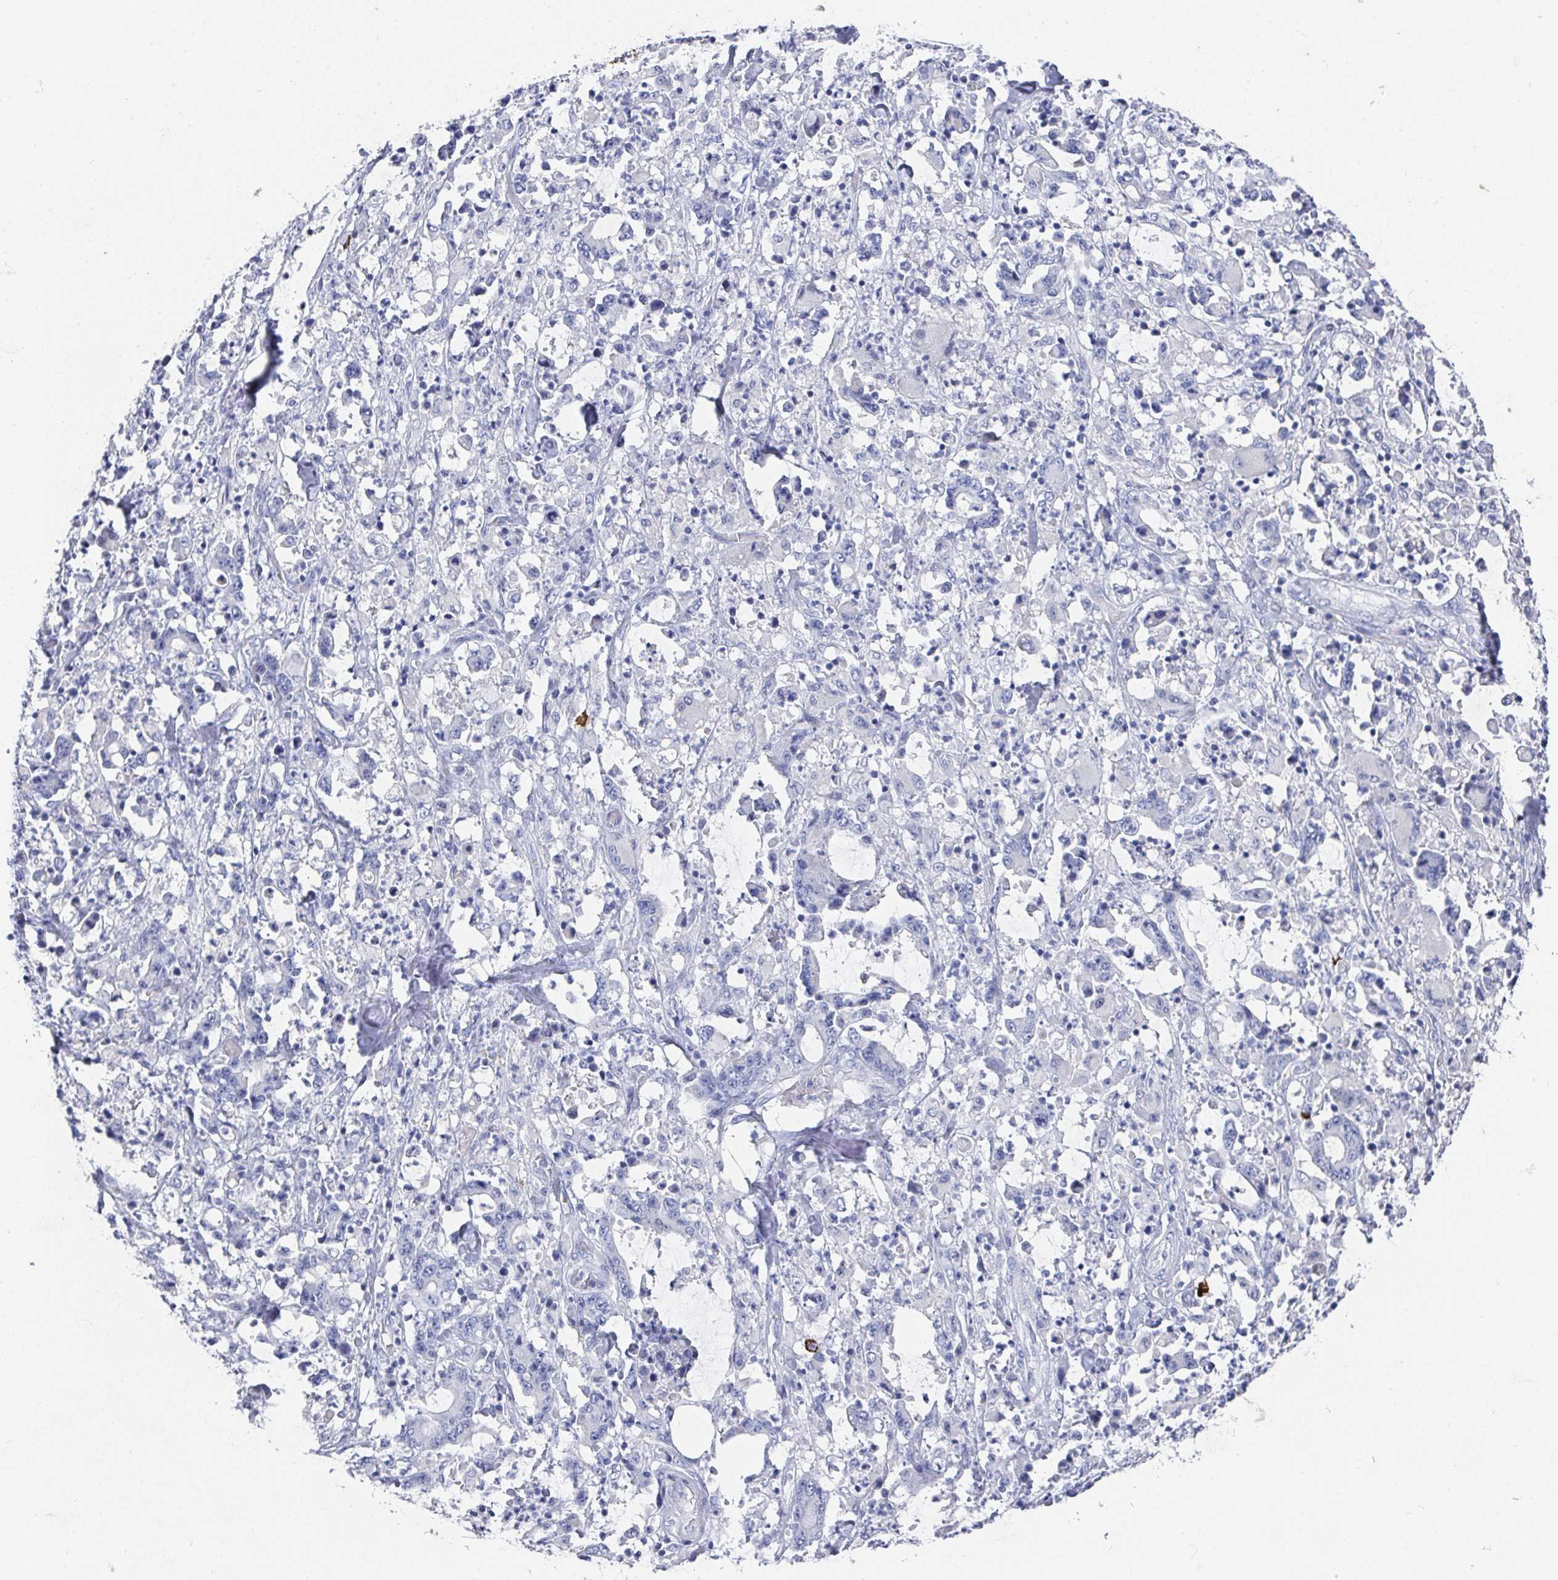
{"staining": {"intensity": "negative", "quantity": "none", "location": "none"}, "tissue": "stomach cancer", "cell_type": "Tumor cells", "image_type": "cancer", "snomed": [{"axis": "morphology", "description": "Adenocarcinoma, NOS"}, {"axis": "topography", "description": "Stomach, upper"}], "caption": "Tumor cells show no significant expression in stomach cancer (adenocarcinoma).", "gene": "GRIA1", "patient": {"sex": "male", "age": 68}}